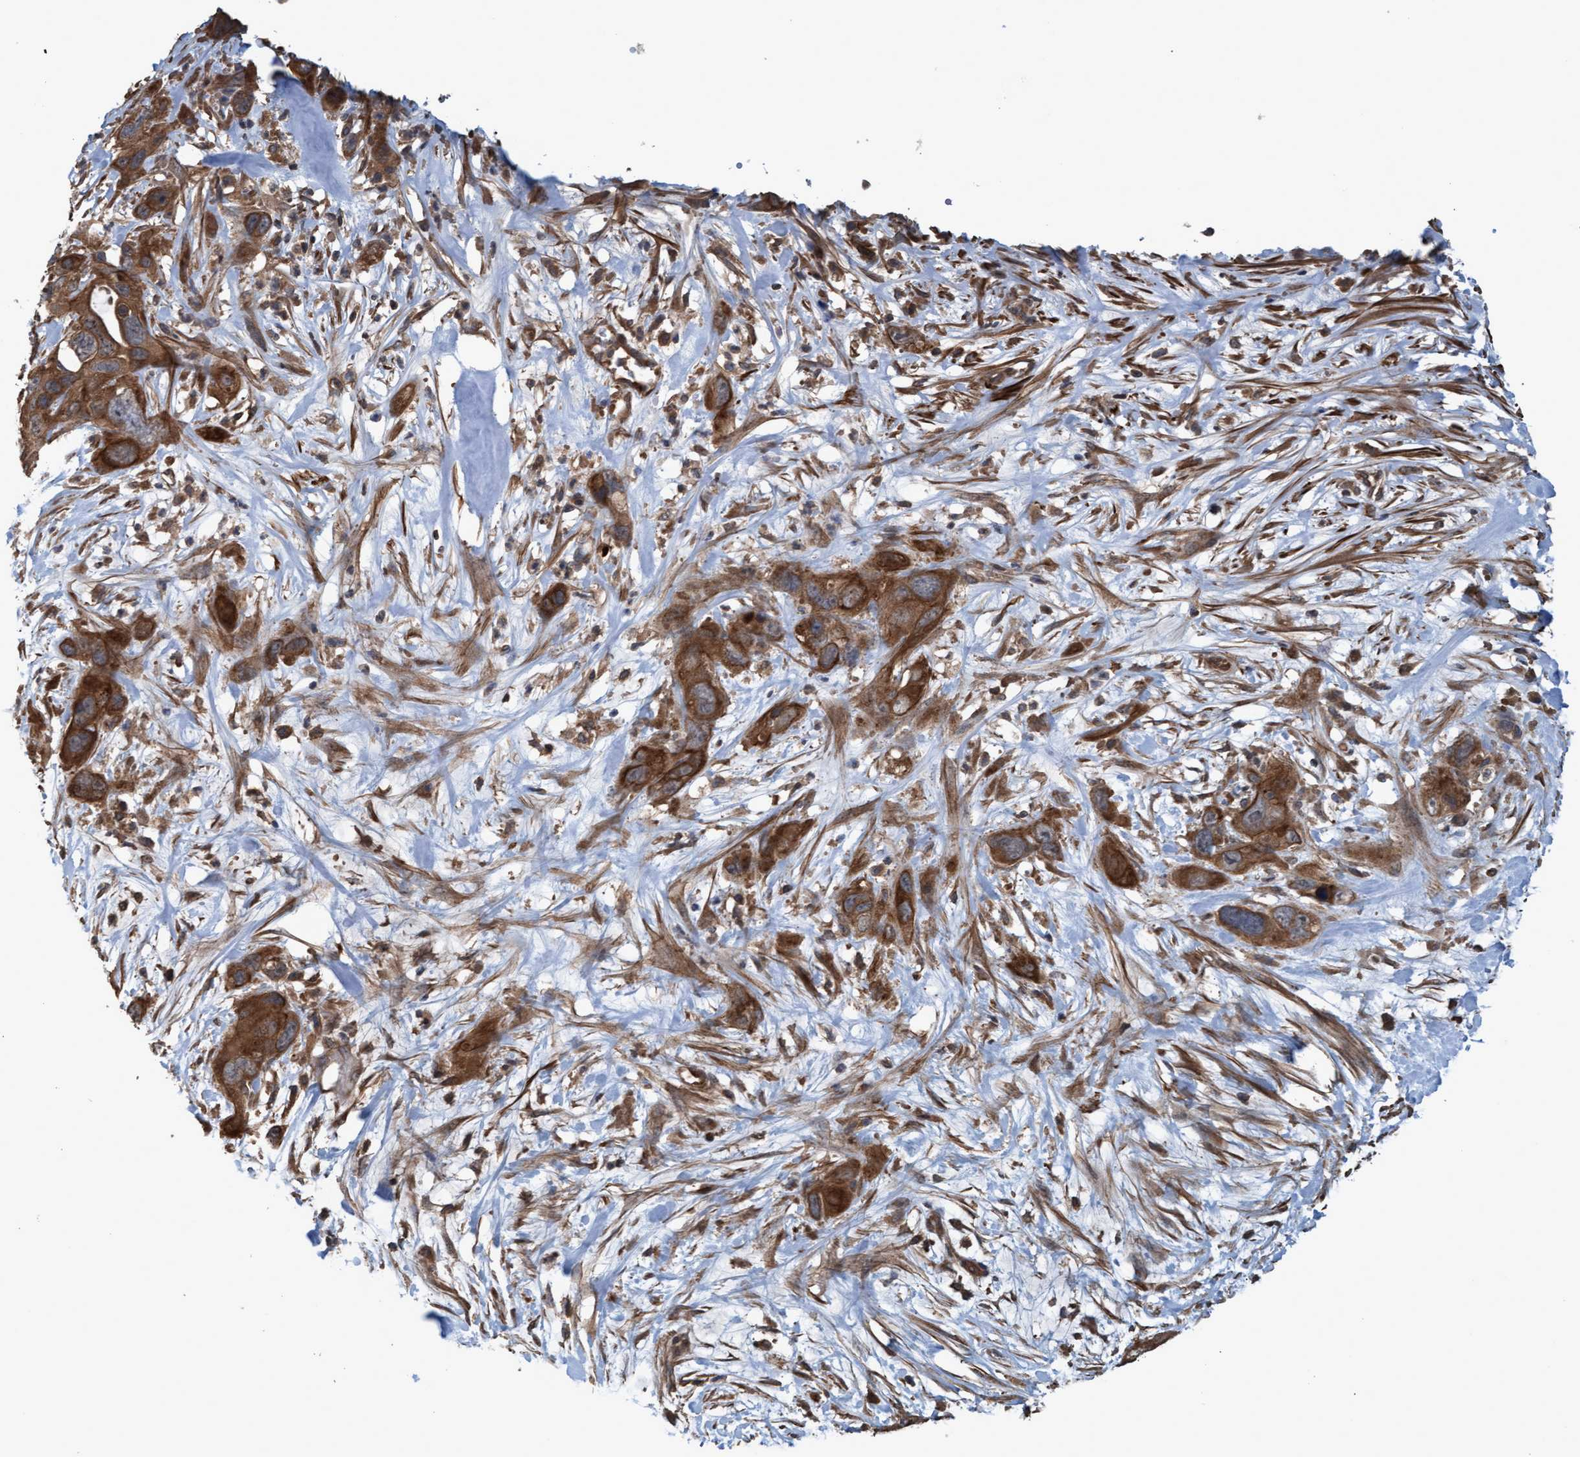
{"staining": {"intensity": "moderate", "quantity": ">75%", "location": "cytoplasmic/membranous"}, "tissue": "pancreatic cancer", "cell_type": "Tumor cells", "image_type": "cancer", "snomed": [{"axis": "morphology", "description": "Adenocarcinoma, NOS"}, {"axis": "topography", "description": "Pancreas"}], "caption": "Immunohistochemistry (IHC) of human adenocarcinoma (pancreatic) demonstrates medium levels of moderate cytoplasmic/membranous positivity in approximately >75% of tumor cells. The staining was performed using DAB to visualize the protein expression in brown, while the nuclei were stained in blue with hematoxylin (Magnification: 20x).", "gene": "GGT6", "patient": {"sex": "female", "age": 71}}